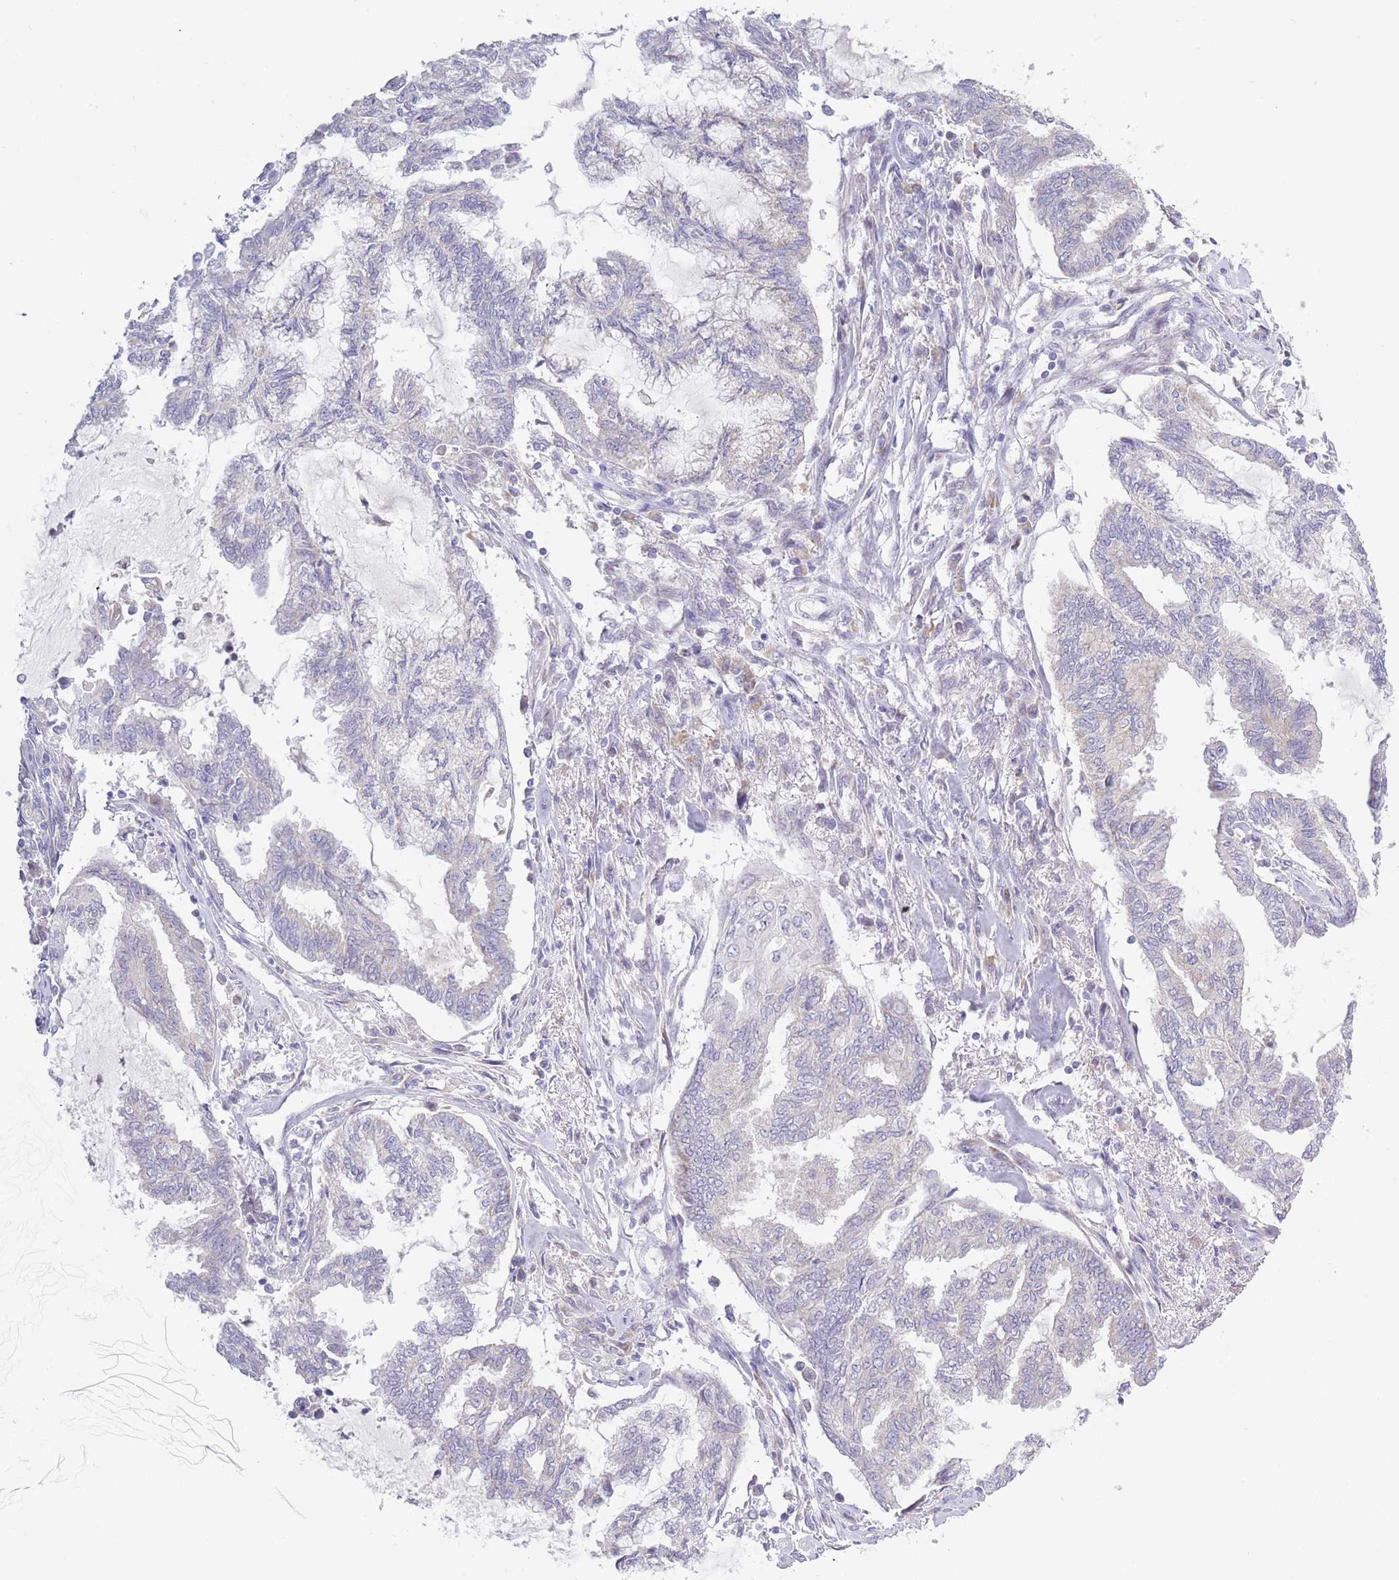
{"staining": {"intensity": "negative", "quantity": "none", "location": "none"}, "tissue": "endometrial cancer", "cell_type": "Tumor cells", "image_type": "cancer", "snomed": [{"axis": "morphology", "description": "Adenocarcinoma, NOS"}, {"axis": "topography", "description": "Endometrium"}], "caption": "A high-resolution micrograph shows immunohistochemistry (IHC) staining of endometrial cancer, which displays no significant positivity in tumor cells.", "gene": "FAM227B", "patient": {"sex": "female", "age": 86}}